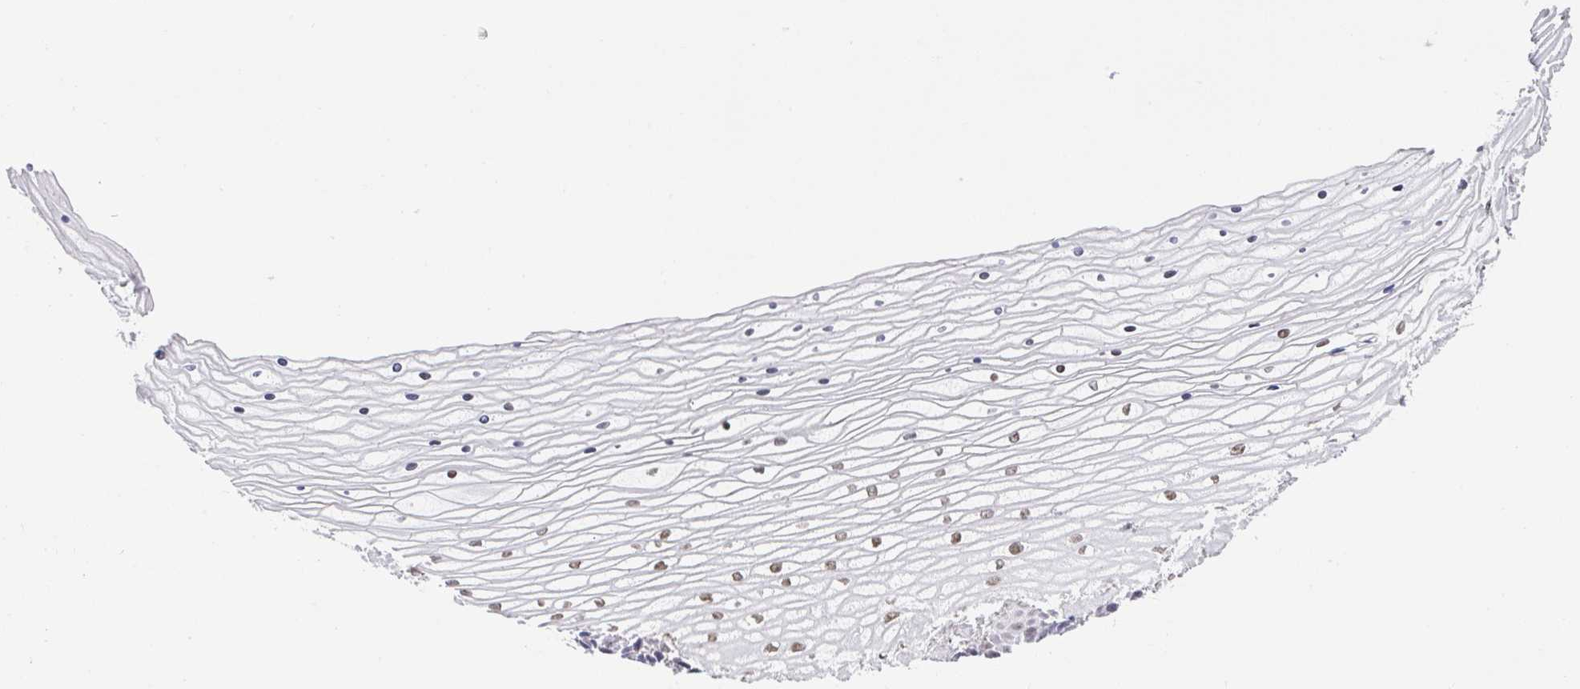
{"staining": {"intensity": "moderate", "quantity": ">75%", "location": "nuclear"}, "tissue": "vagina", "cell_type": "Squamous epithelial cells", "image_type": "normal", "snomed": [{"axis": "morphology", "description": "Normal tissue, NOS"}, {"axis": "topography", "description": "Vagina"}], "caption": "A medium amount of moderate nuclear positivity is present in about >75% of squamous epithelial cells in unremarkable vagina. (Stains: DAB (3,3'-diaminobenzidine) in brown, nuclei in blue, Microscopy: brightfield microscopy at high magnification).", "gene": "SLC7A10", "patient": {"sex": "female", "age": 45}}